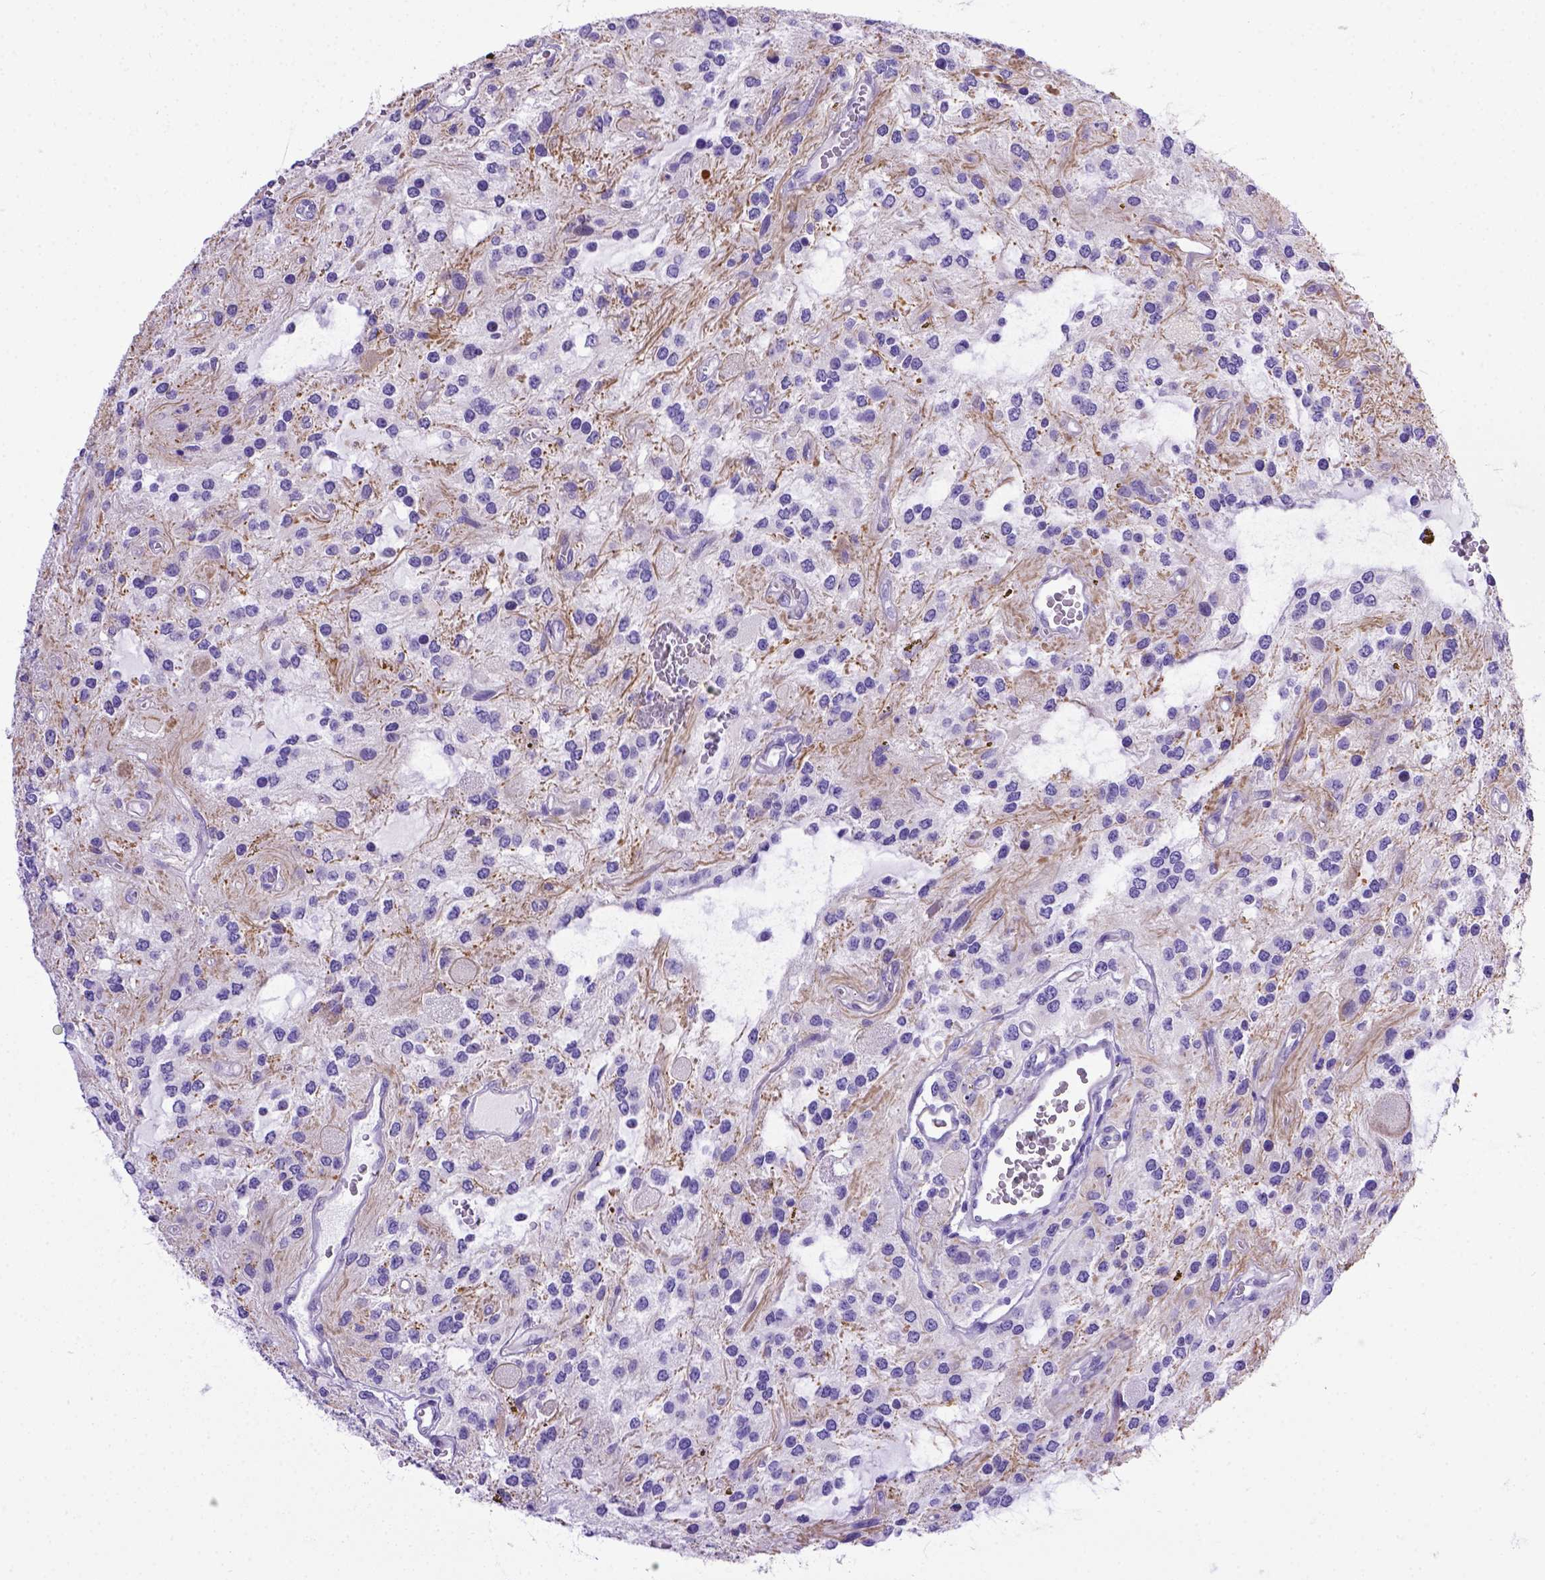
{"staining": {"intensity": "negative", "quantity": "none", "location": "none"}, "tissue": "glioma", "cell_type": "Tumor cells", "image_type": "cancer", "snomed": [{"axis": "morphology", "description": "Glioma, malignant, Low grade"}, {"axis": "topography", "description": "Cerebellum"}], "caption": "This photomicrograph is of glioma stained with immunohistochemistry (IHC) to label a protein in brown with the nuclei are counter-stained blue. There is no staining in tumor cells.", "gene": "ADAM12", "patient": {"sex": "female", "age": 14}}